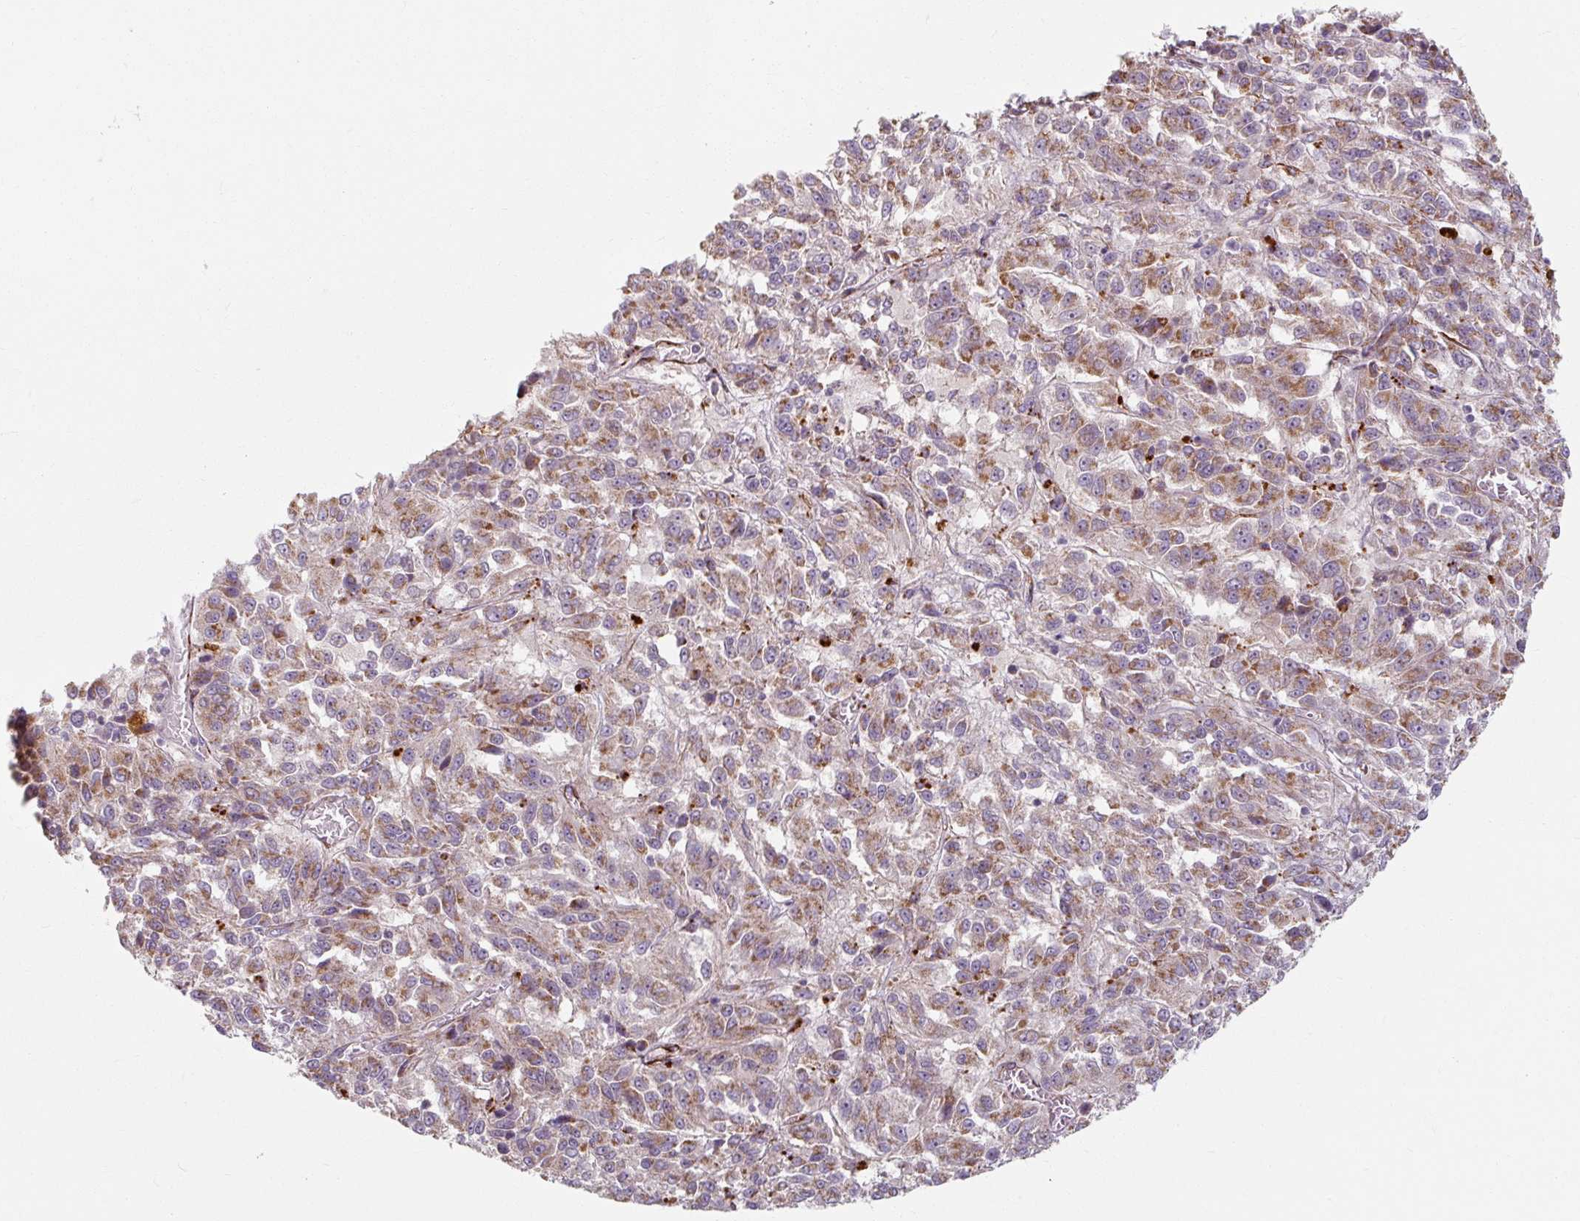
{"staining": {"intensity": "moderate", "quantity": "<25%", "location": "cytoplasmic/membranous"}, "tissue": "melanoma", "cell_type": "Tumor cells", "image_type": "cancer", "snomed": [{"axis": "morphology", "description": "Malignant melanoma, Metastatic site"}, {"axis": "topography", "description": "Lung"}], "caption": "Immunohistochemistry (DAB (3,3'-diaminobenzidine)) staining of melanoma displays moderate cytoplasmic/membranous protein positivity in approximately <25% of tumor cells.", "gene": "MRPS5", "patient": {"sex": "male", "age": 64}}